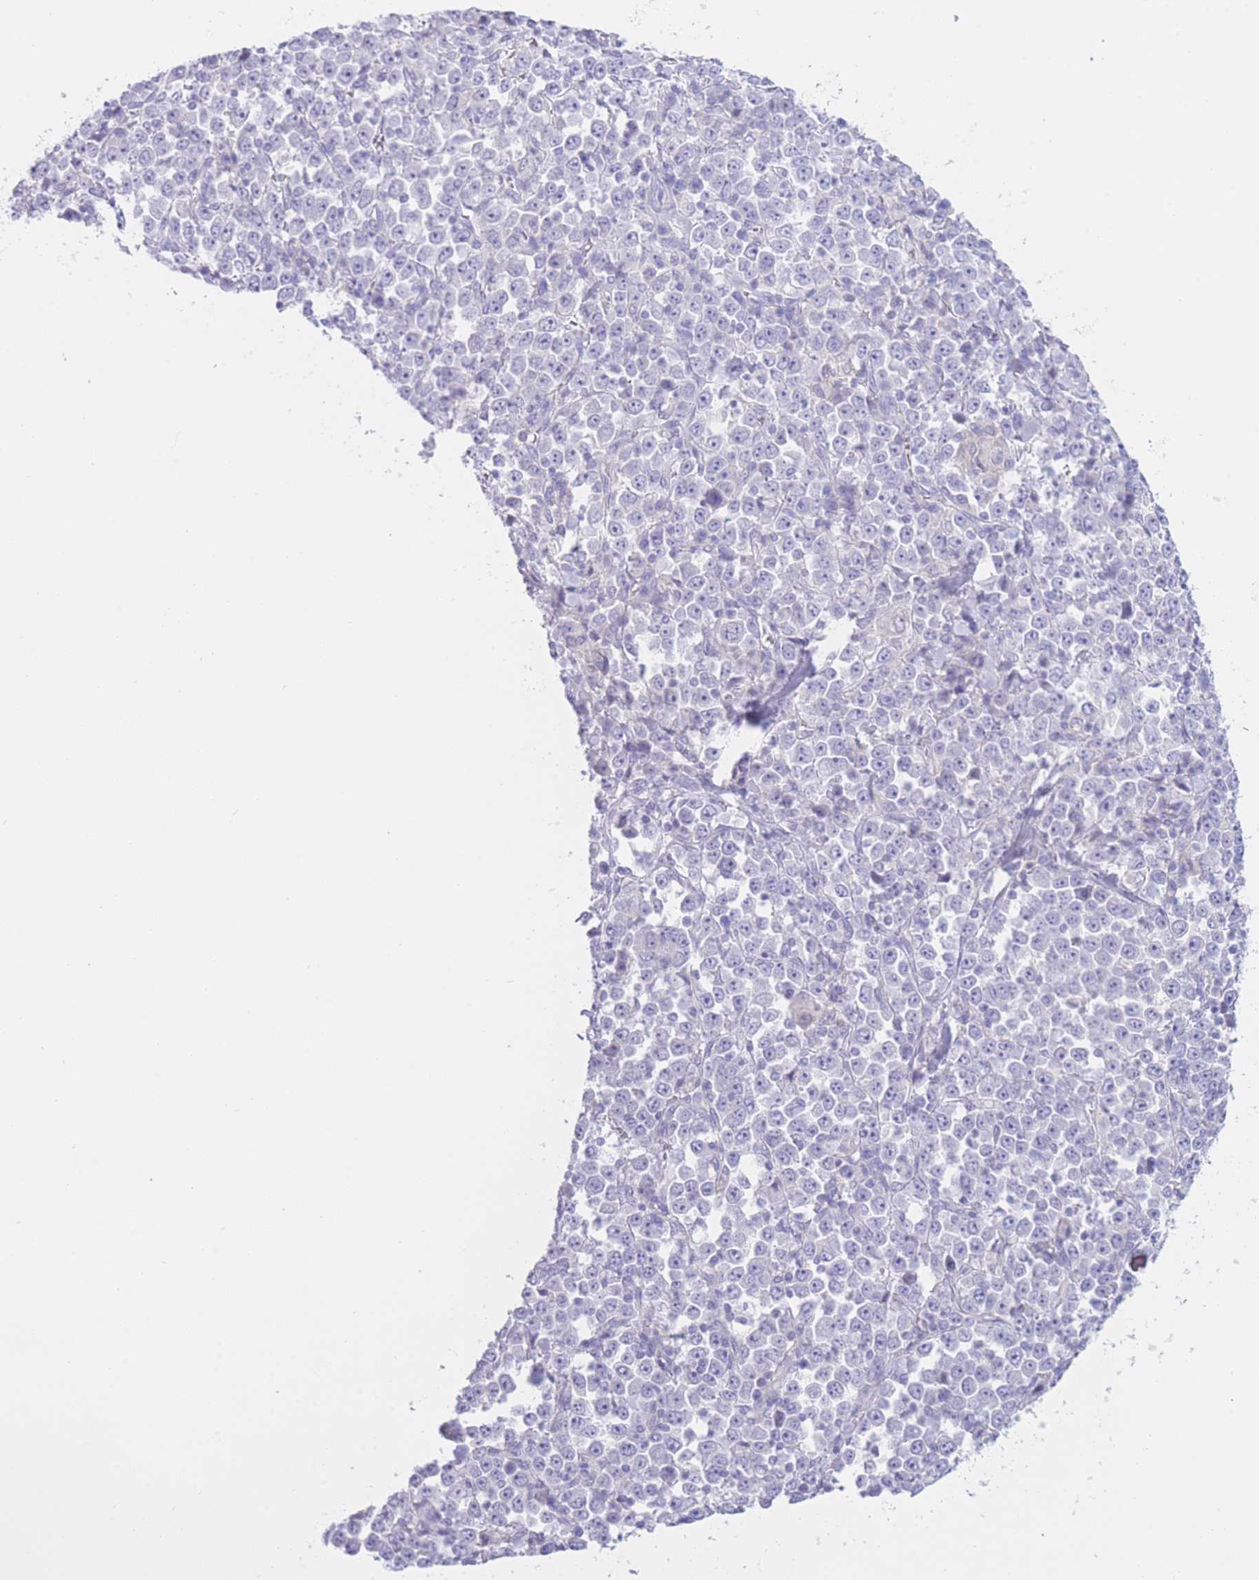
{"staining": {"intensity": "negative", "quantity": "none", "location": "none"}, "tissue": "stomach cancer", "cell_type": "Tumor cells", "image_type": "cancer", "snomed": [{"axis": "morphology", "description": "Normal tissue, NOS"}, {"axis": "morphology", "description": "Adenocarcinoma, NOS"}, {"axis": "topography", "description": "Stomach, upper"}, {"axis": "topography", "description": "Stomach"}], "caption": "Tumor cells show no significant protein positivity in adenocarcinoma (stomach).", "gene": "ZNF212", "patient": {"sex": "male", "age": 59}}